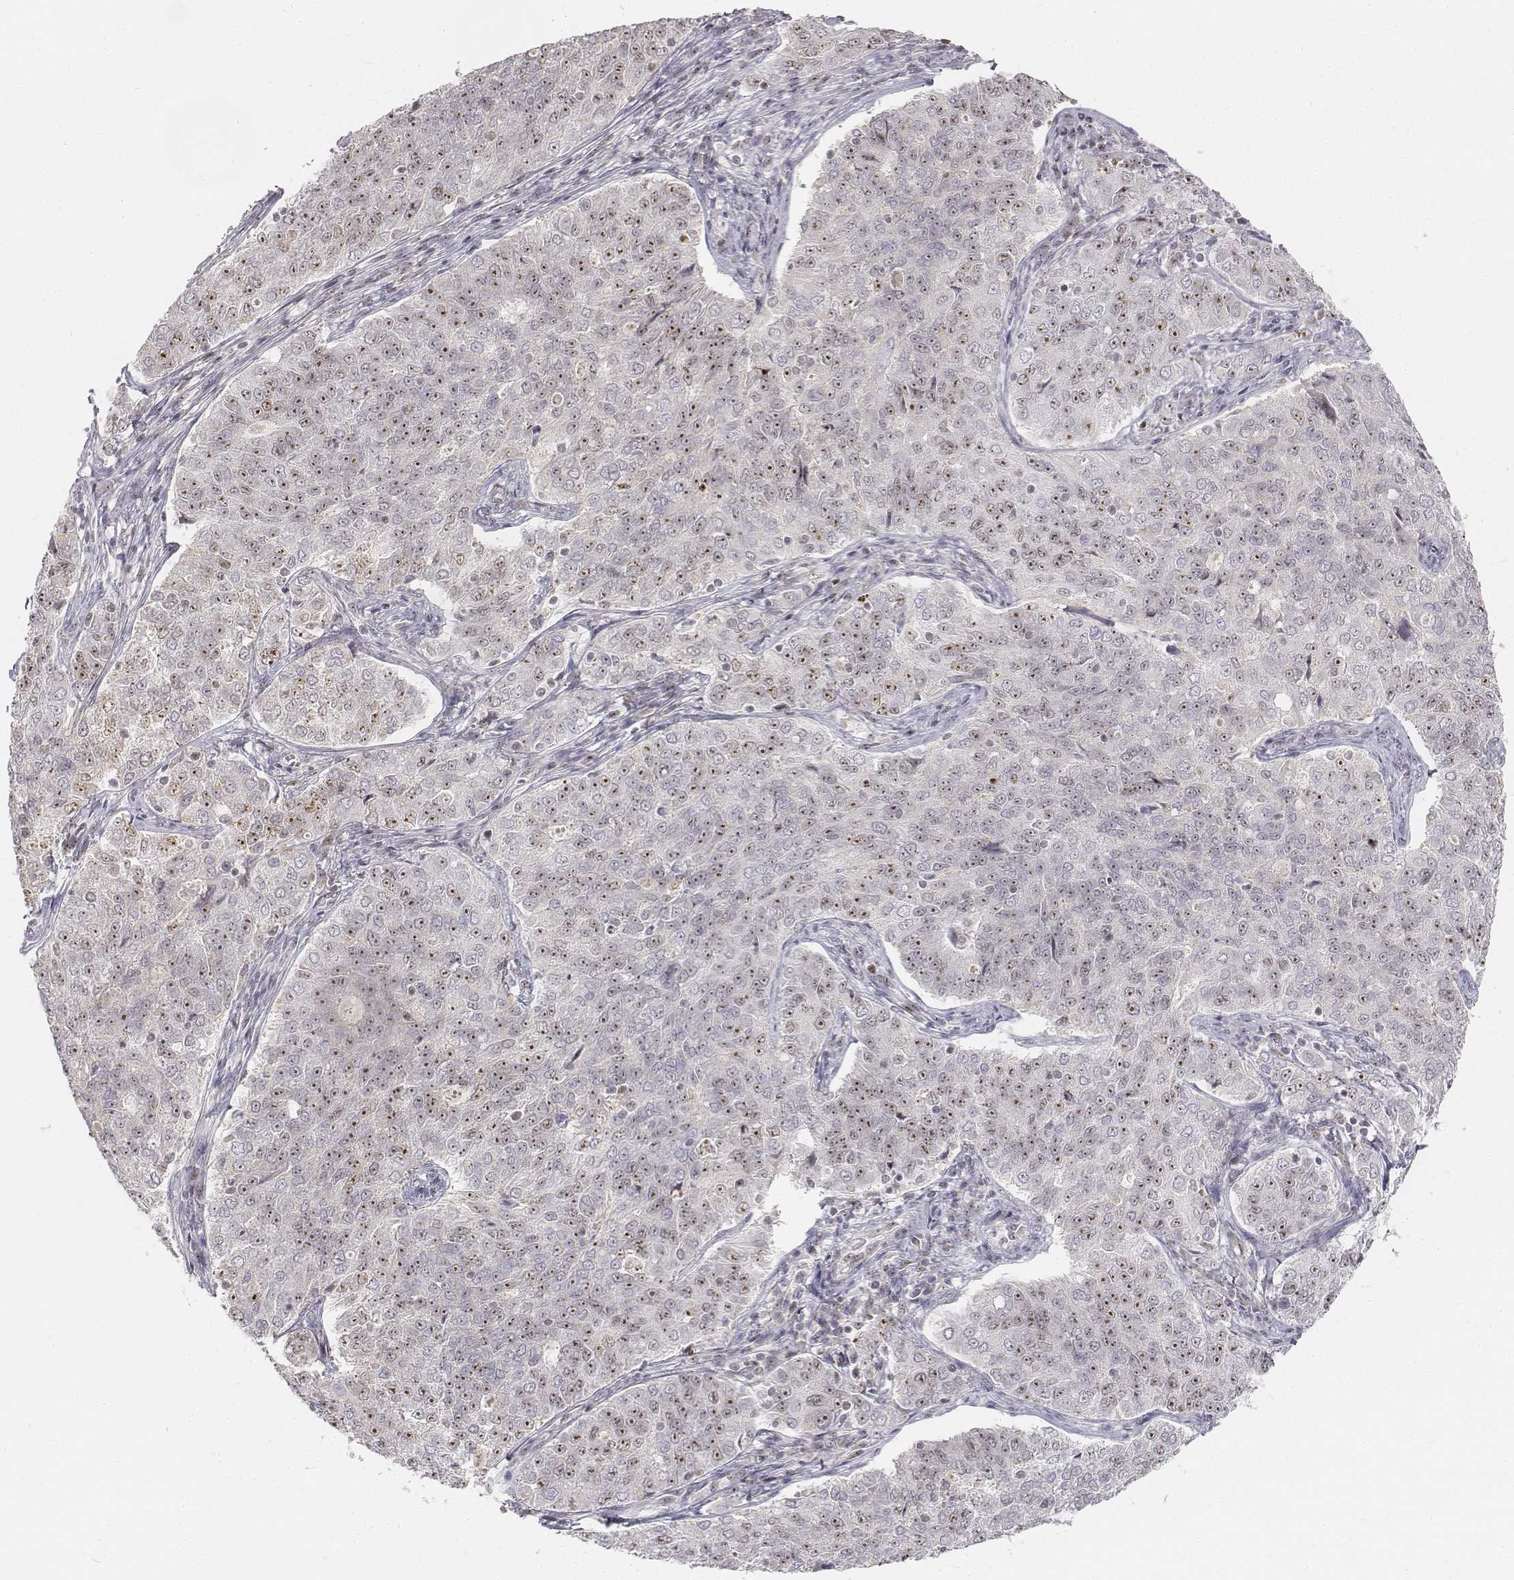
{"staining": {"intensity": "weak", "quantity": ">75%", "location": "nuclear"}, "tissue": "endometrial cancer", "cell_type": "Tumor cells", "image_type": "cancer", "snomed": [{"axis": "morphology", "description": "Adenocarcinoma, NOS"}, {"axis": "topography", "description": "Endometrium"}], "caption": "Immunohistochemical staining of adenocarcinoma (endometrial) reveals weak nuclear protein positivity in about >75% of tumor cells. Using DAB (brown) and hematoxylin (blue) stains, captured at high magnification using brightfield microscopy.", "gene": "PHF6", "patient": {"sex": "female", "age": 43}}